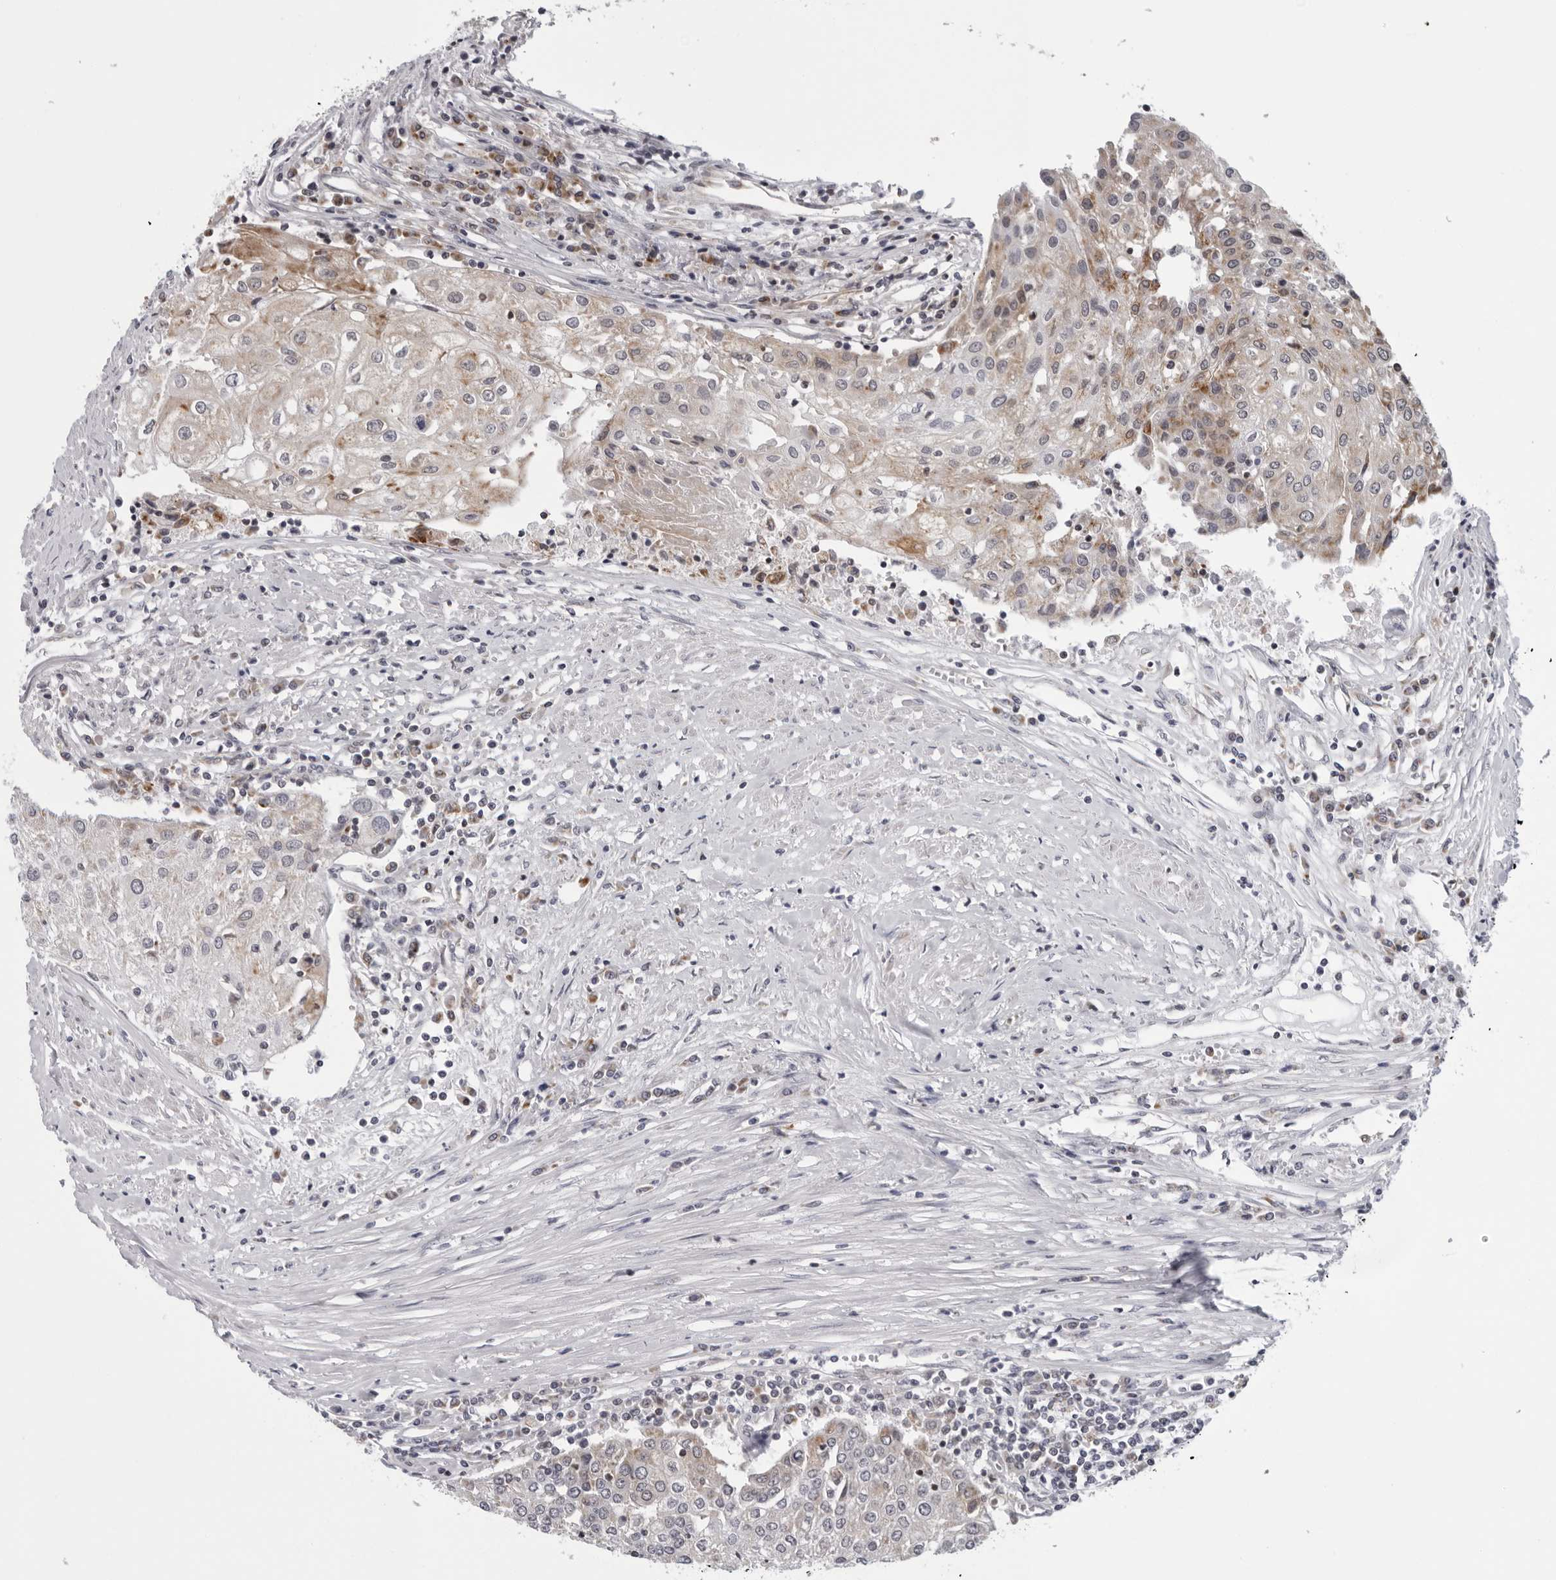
{"staining": {"intensity": "weak", "quantity": "25%-75%", "location": "cytoplasmic/membranous"}, "tissue": "urothelial cancer", "cell_type": "Tumor cells", "image_type": "cancer", "snomed": [{"axis": "morphology", "description": "Urothelial carcinoma, High grade"}, {"axis": "topography", "description": "Urinary bladder"}], "caption": "Immunohistochemical staining of human urothelial cancer exhibits low levels of weak cytoplasmic/membranous staining in approximately 25%-75% of tumor cells. The protein of interest is stained brown, and the nuclei are stained in blue (DAB IHC with brightfield microscopy, high magnification).", "gene": "CPT2", "patient": {"sex": "female", "age": 85}}